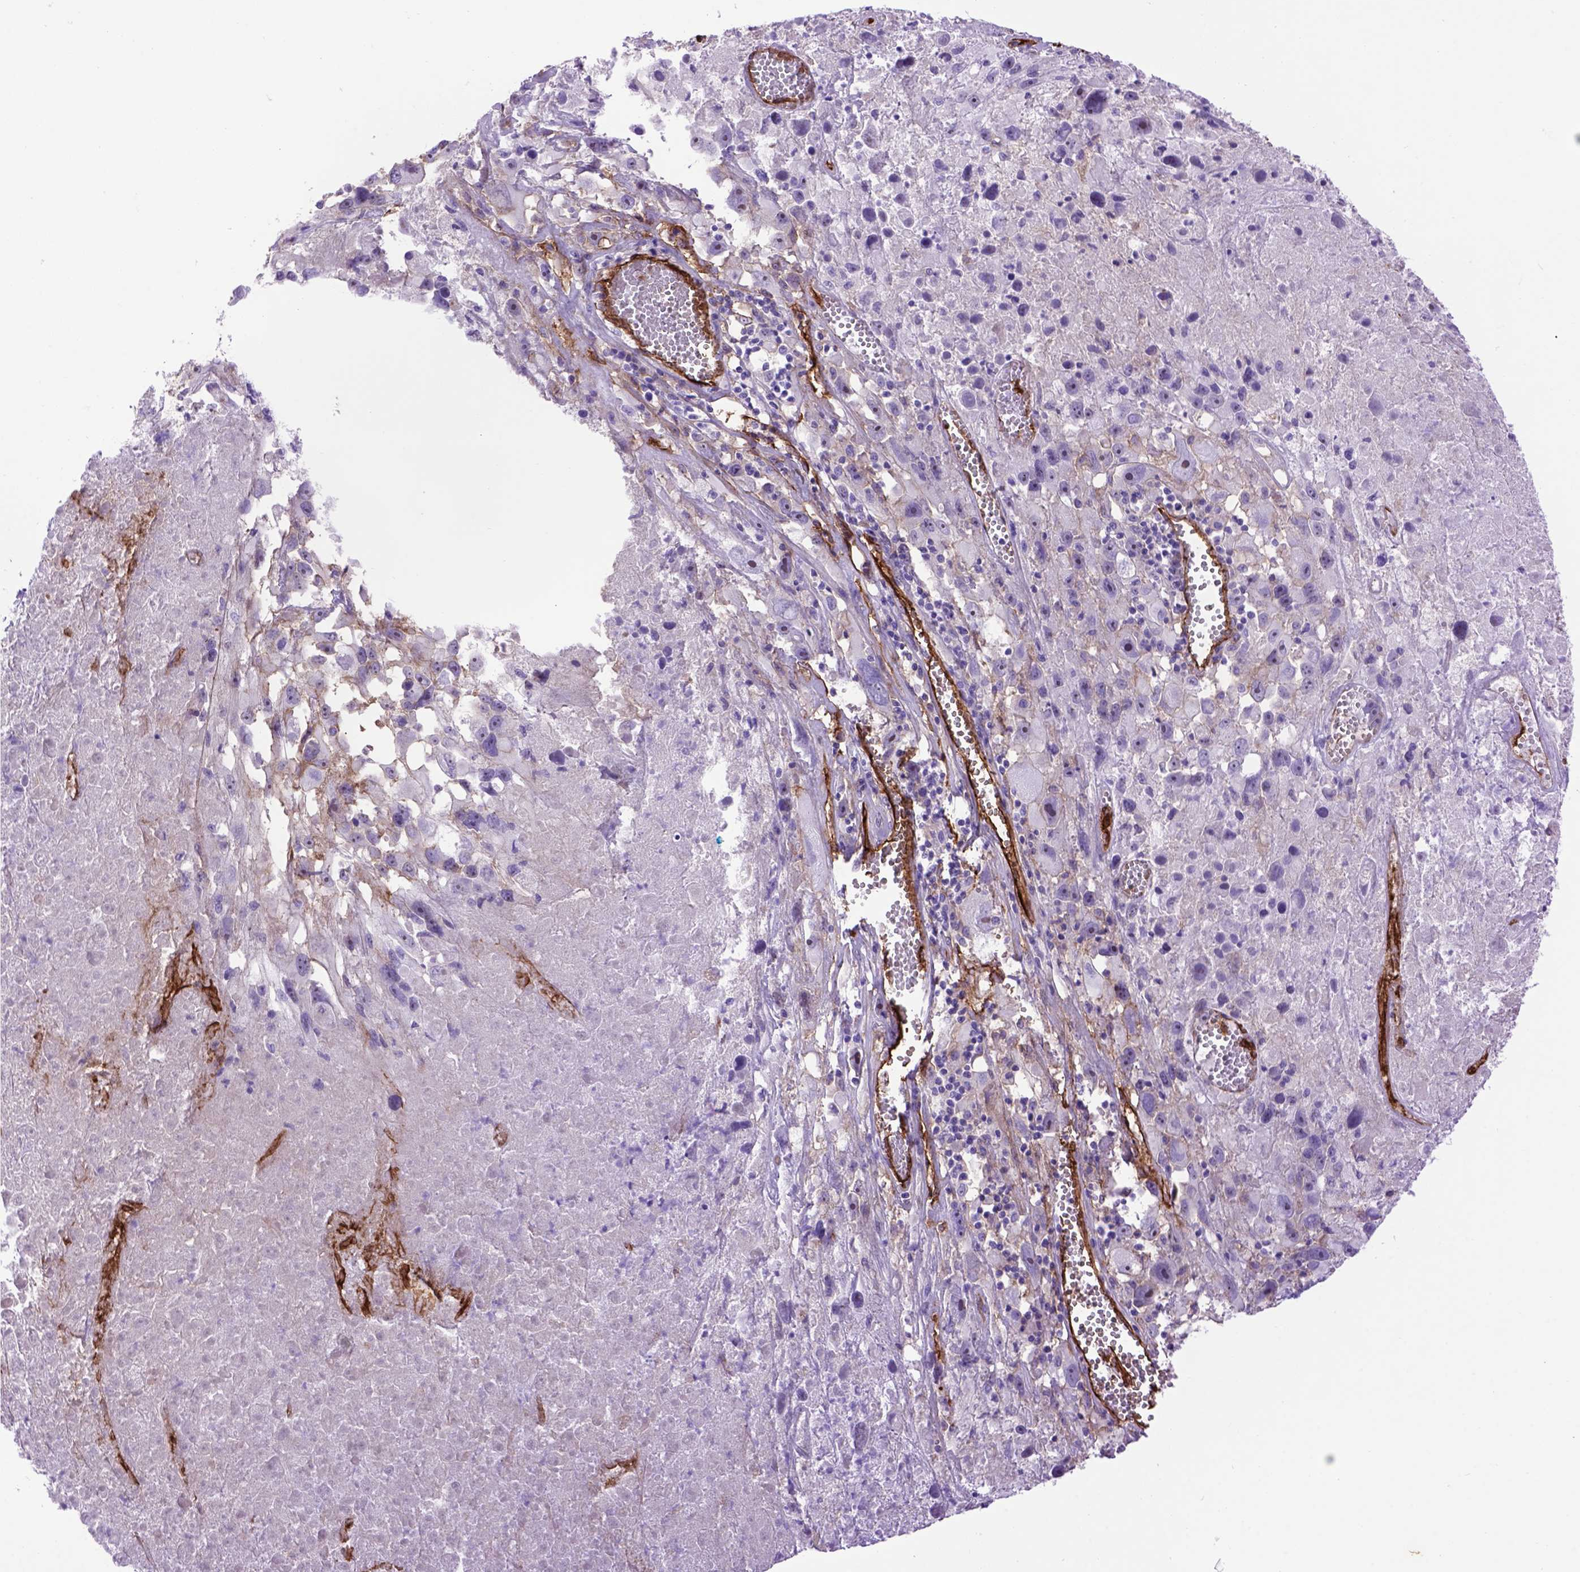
{"staining": {"intensity": "negative", "quantity": "none", "location": "none"}, "tissue": "melanoma", "cell_type": "Tumor cells", "image_type": "cancer", "snomed": [{"axis": "morphology", "description": "Malignant melanoma, Metastatic site"}, {"axis": "topography", "description": "Lymph node"}], "caption": "High power microscopy image of an immunohistochemistry (IHC) image of malignant melanoma (metastatic site), revealing no significant expression in tumor cells. (DAB (3,3'-diaminobenzidine) immunohistochemistry visualized using brightfield microscopy, high magnification).", "gene": "ENG", "patient": {"sex": "male", "age": 50}}